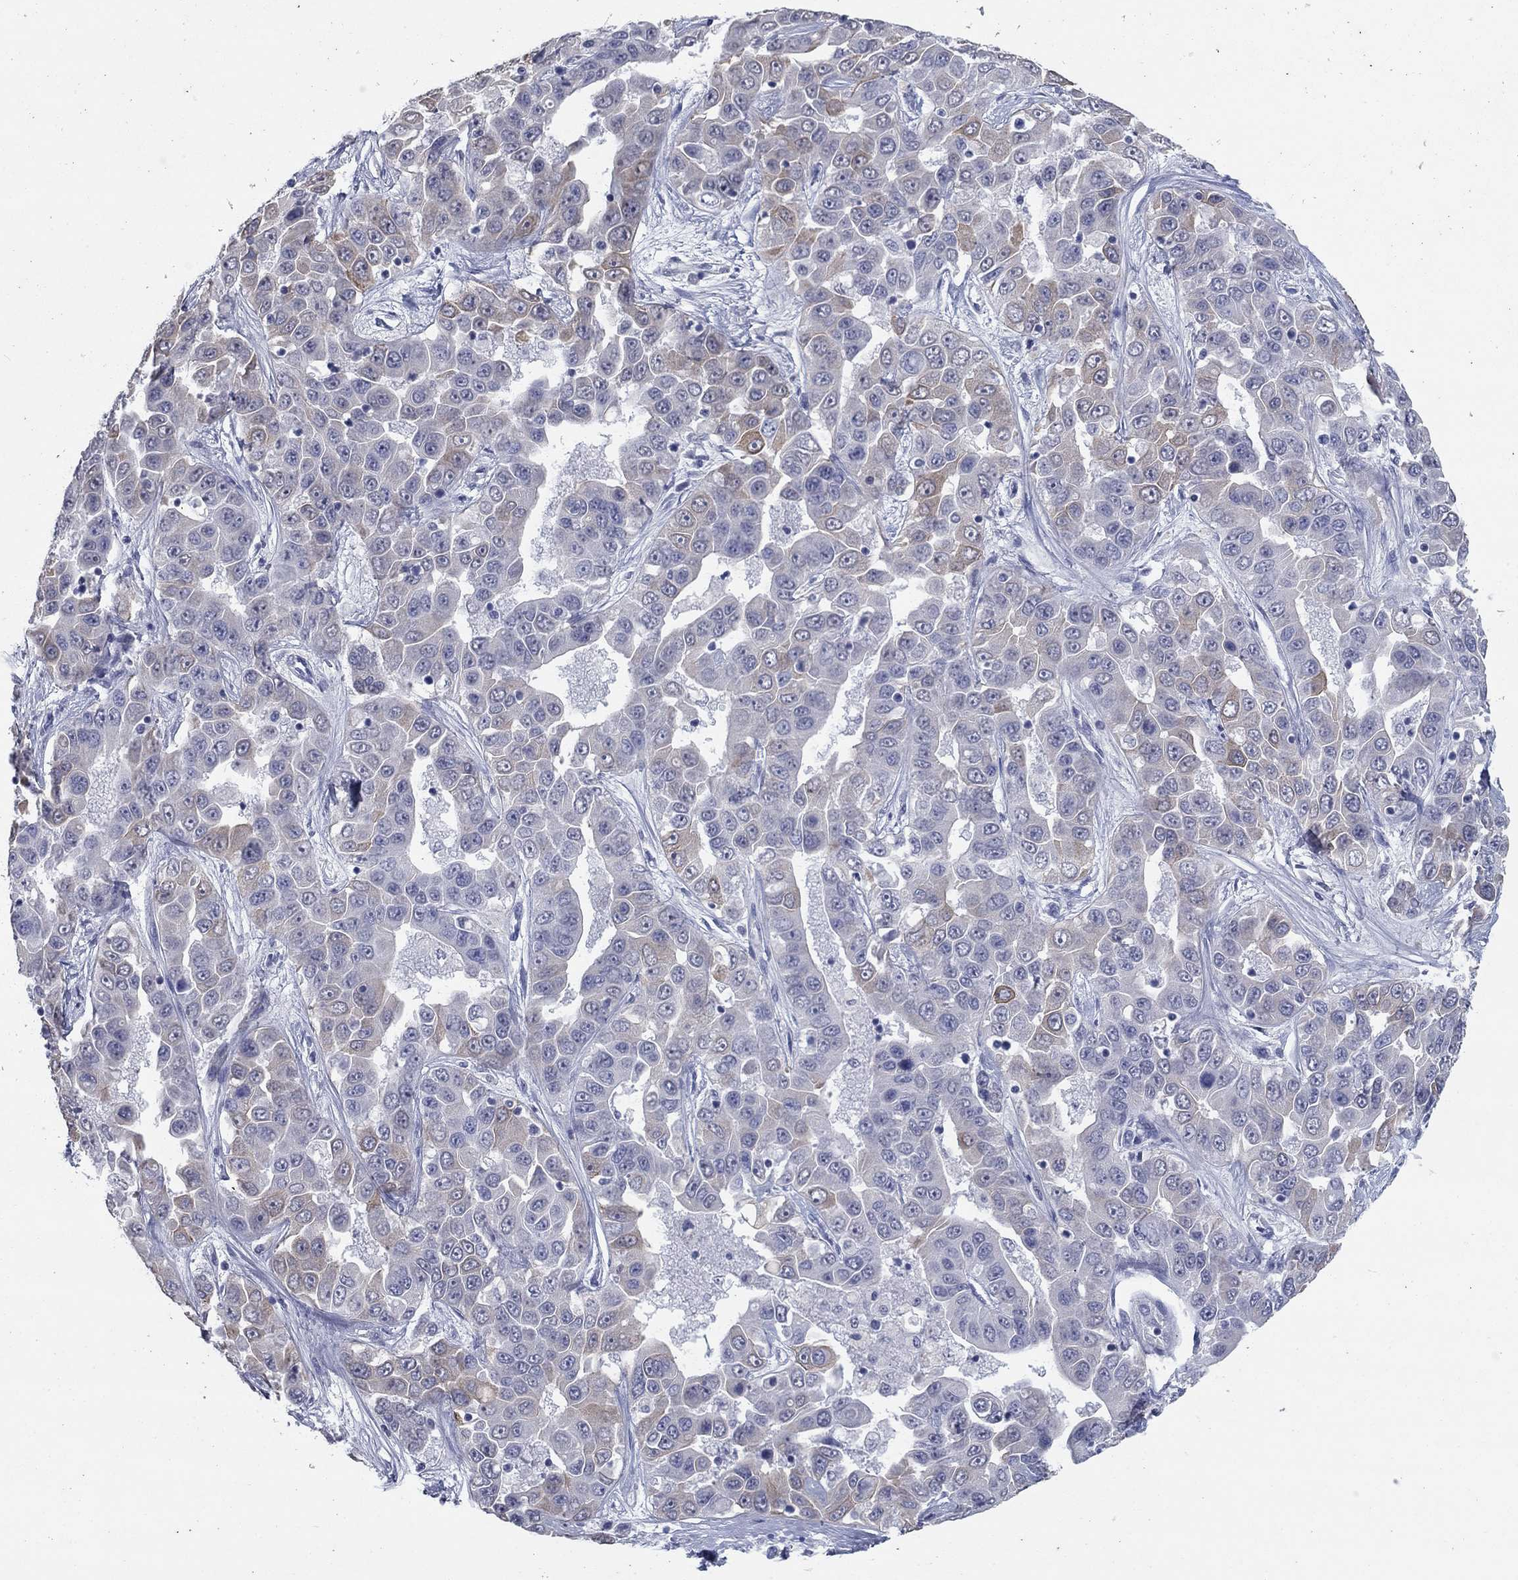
{"staining": {"intensity": "moderate", "quantity": "<25%", "location": "cytoplasmic/membranous"}, "tissue": "liver cancer", "cell_type": "Tumor cells", "image_type": "cancer", "snomed": [{"axis": "morphology", "description": "Cholangiocarcinoma"}, {"axis": "topography", "description": "Liver"}], "caption": "About <25% of tumor cells in human liver cancer (cholangiocarcinoma) display moderate cytoplasmic/membranous protein expression as visualized by brown immunohistochemical staining.", "gene": "KRT75", "patient": {"sex": "female", "age": 52}}